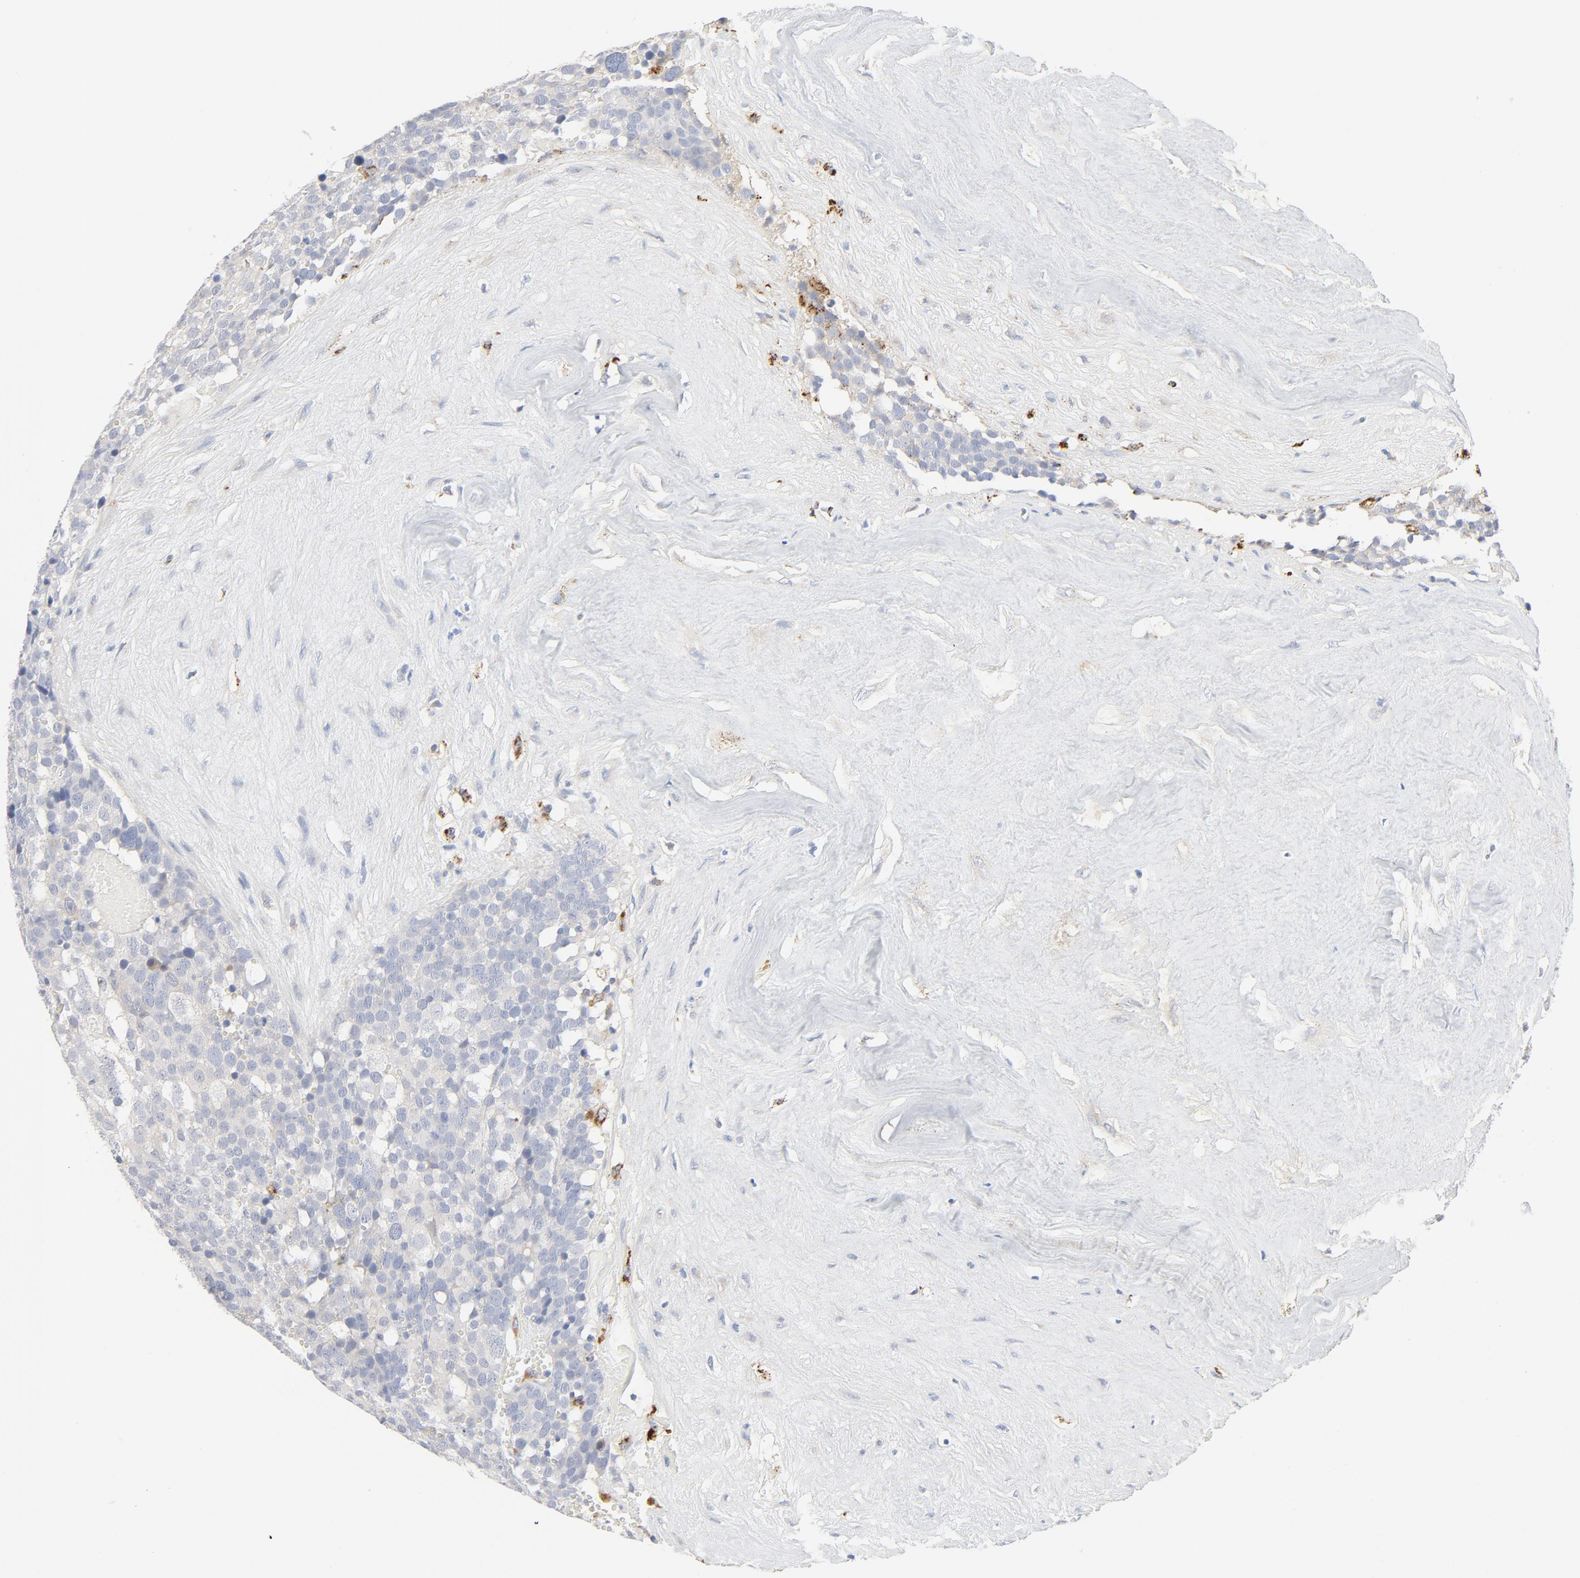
{"staining": {"intensity": "negative", "quantity": "none", "location": "none"}, "tissue": "testis cancer", "cell_type": "Tumor cells", "image_type": "cancer", "snomed": [{"axis": "morphology", "description": "Seminoma, NOS"}, {"axis": "topography", "description": "Testis"}], "caption": "This is a micrograph of immunohistochemistry staining of testis cancer, which shows no positivity in tumor cells.", "gene": "MAGEB17", "patient": {"sex": "male", "age": 71}}